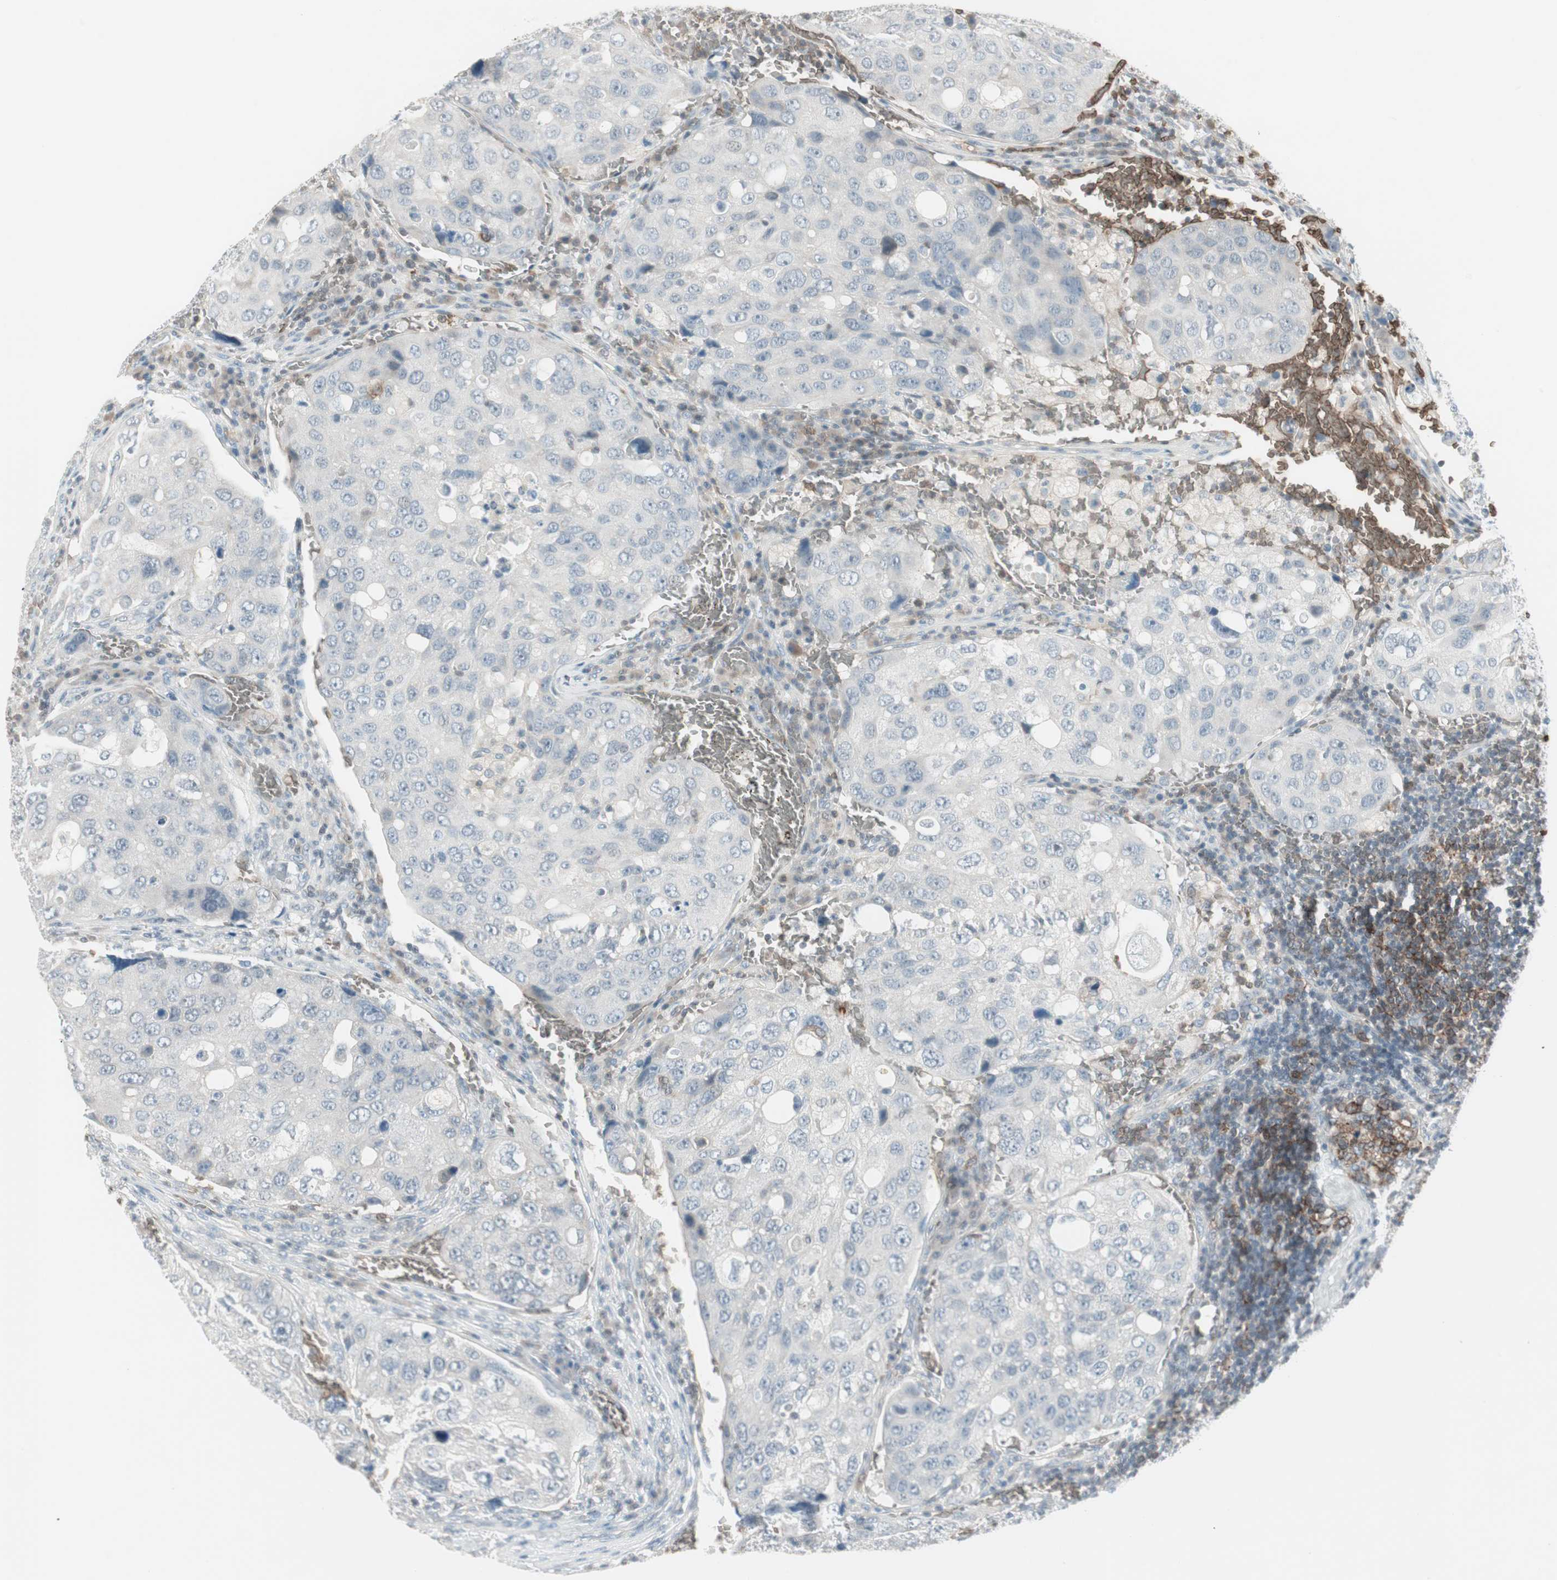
{"staining": {"intensity": "negative", "quantity": "none", "location": "none"}, "tissue": "urothelial cancer", "cell_type": "Tumor cells", "image_type": "cancer", "snomed": [{"axis": "morphology", "description": "Urothelial carcinoma, High grade"}, {"axis": "topography", "description": "Lymph node"}, {"axis": "topography", "description": "Urinary bladder"}], "caption": "Immunohistochemistry of urothelial carcinoma (high-grade) demonstrates no expression in tumor cells.", "gene": "MAP4K1", "patient": {"sex": "male", "age": 51}}